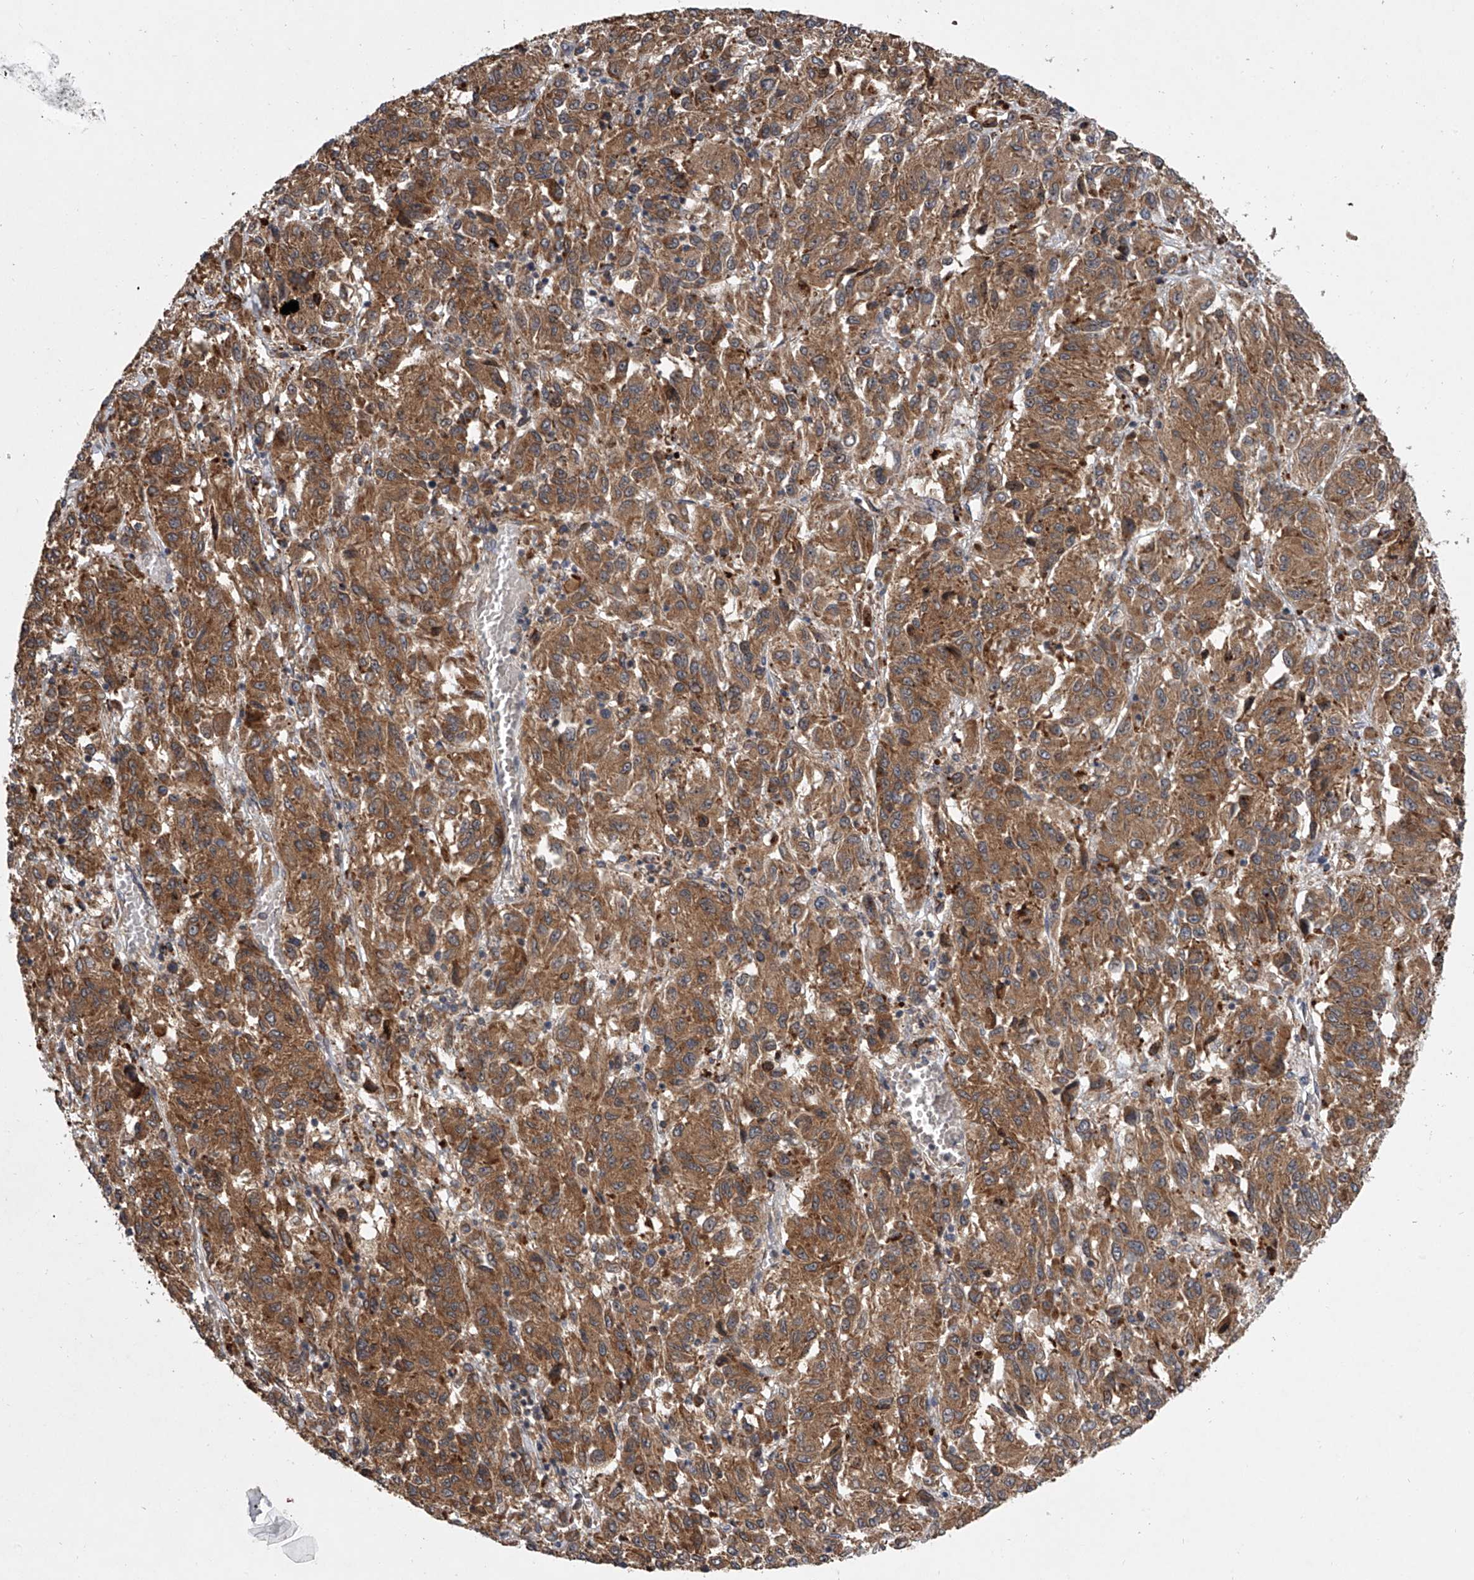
{"staining": {"intensity": "moderate", "quantity": ">75%", "location": "cytoplasmic/membranous"}, "tissue": "melanoma", "cell_type": "Tumor cells", "image_type": "cancer", "snomed": [{"axis": "morphology", "description": "Malignant melanoma, Metastatic site"}, {"axis": "topography", "description": "Lung"}], "caption": "Malignant melanoma (metastatic site) stained for a protein displays moderate cytoplasmic/membranous positivity in tumor cells. (DAB IHC, brown staining for protein, blue staining for nuclei).", "gene": "GEMIN8", "patient": {"sex": "male", "age": 64}}